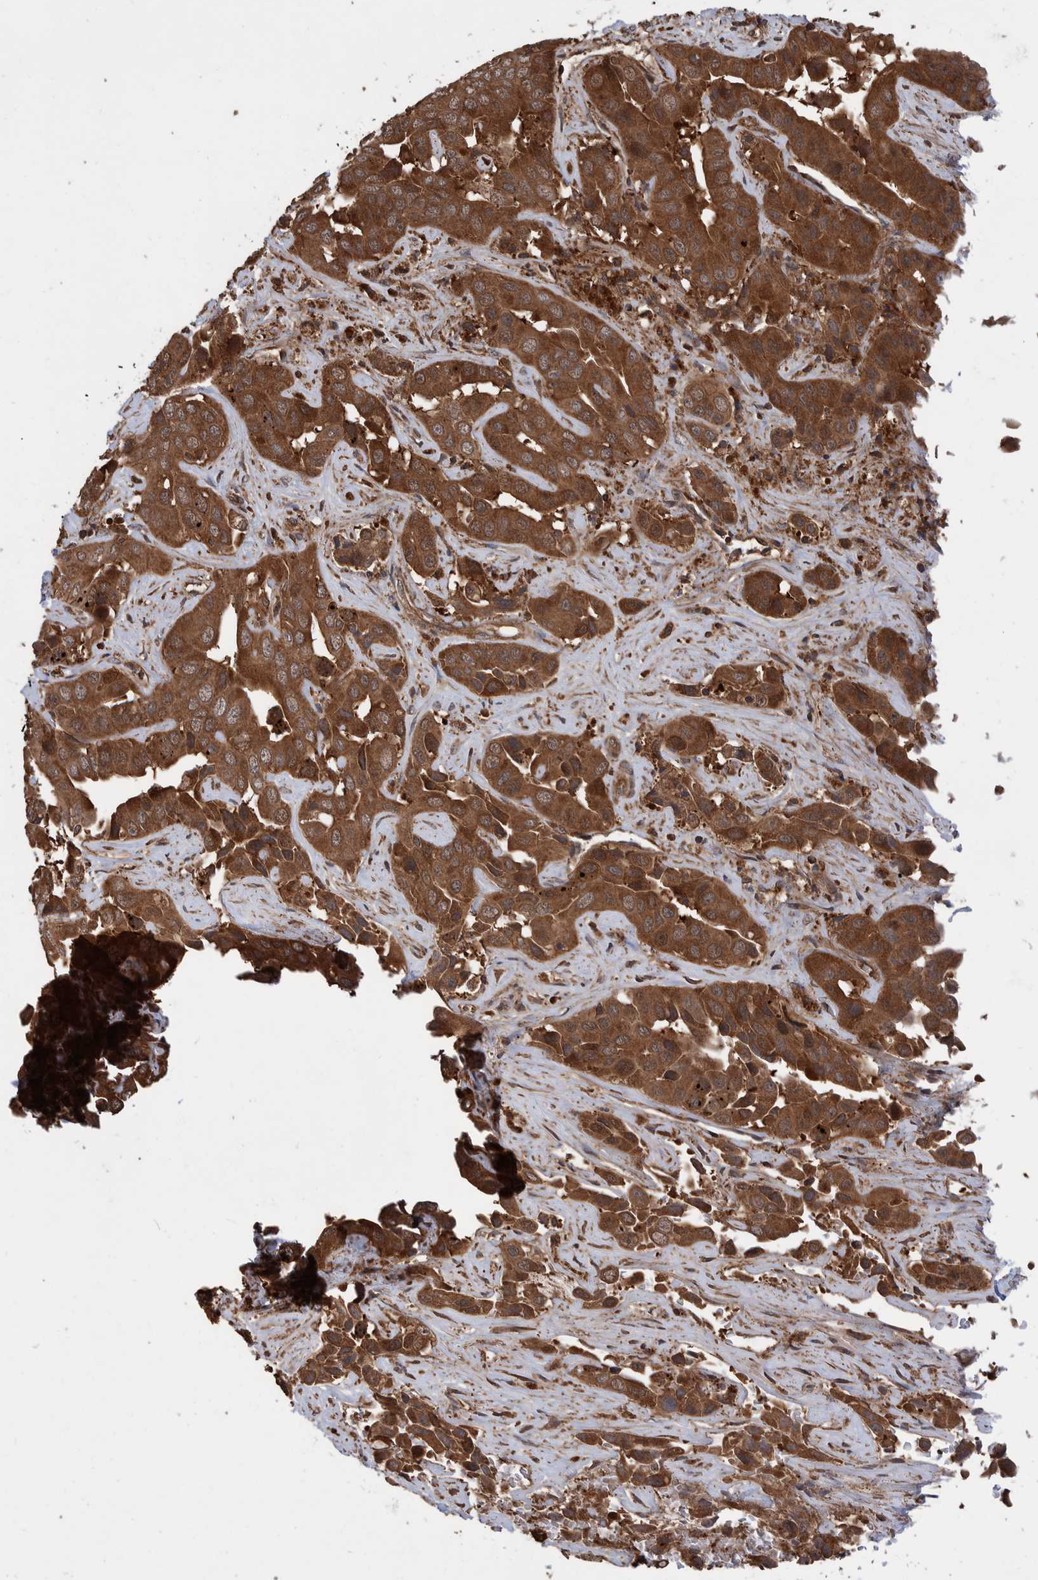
{"staining": {"intensity": "moderate", "quantity": ">75%", "location": "cytoplasmic/membranous"}, "tissue": "liver cancer", "cell_type": "Tumor cells", "image_type": "cancer", "snomed": [{"axis": "morphology", "description": "Cholangiocarcinoma"}, {"axis": "topography", "description": "Liver"}], "caption": "Liver cancer tissue demonstrates moderate cytoplasmic/membranous expression in approximately >75% of tumor cells", "gene": "VBP1", "patient": {"sex": "female", "age": 52}}